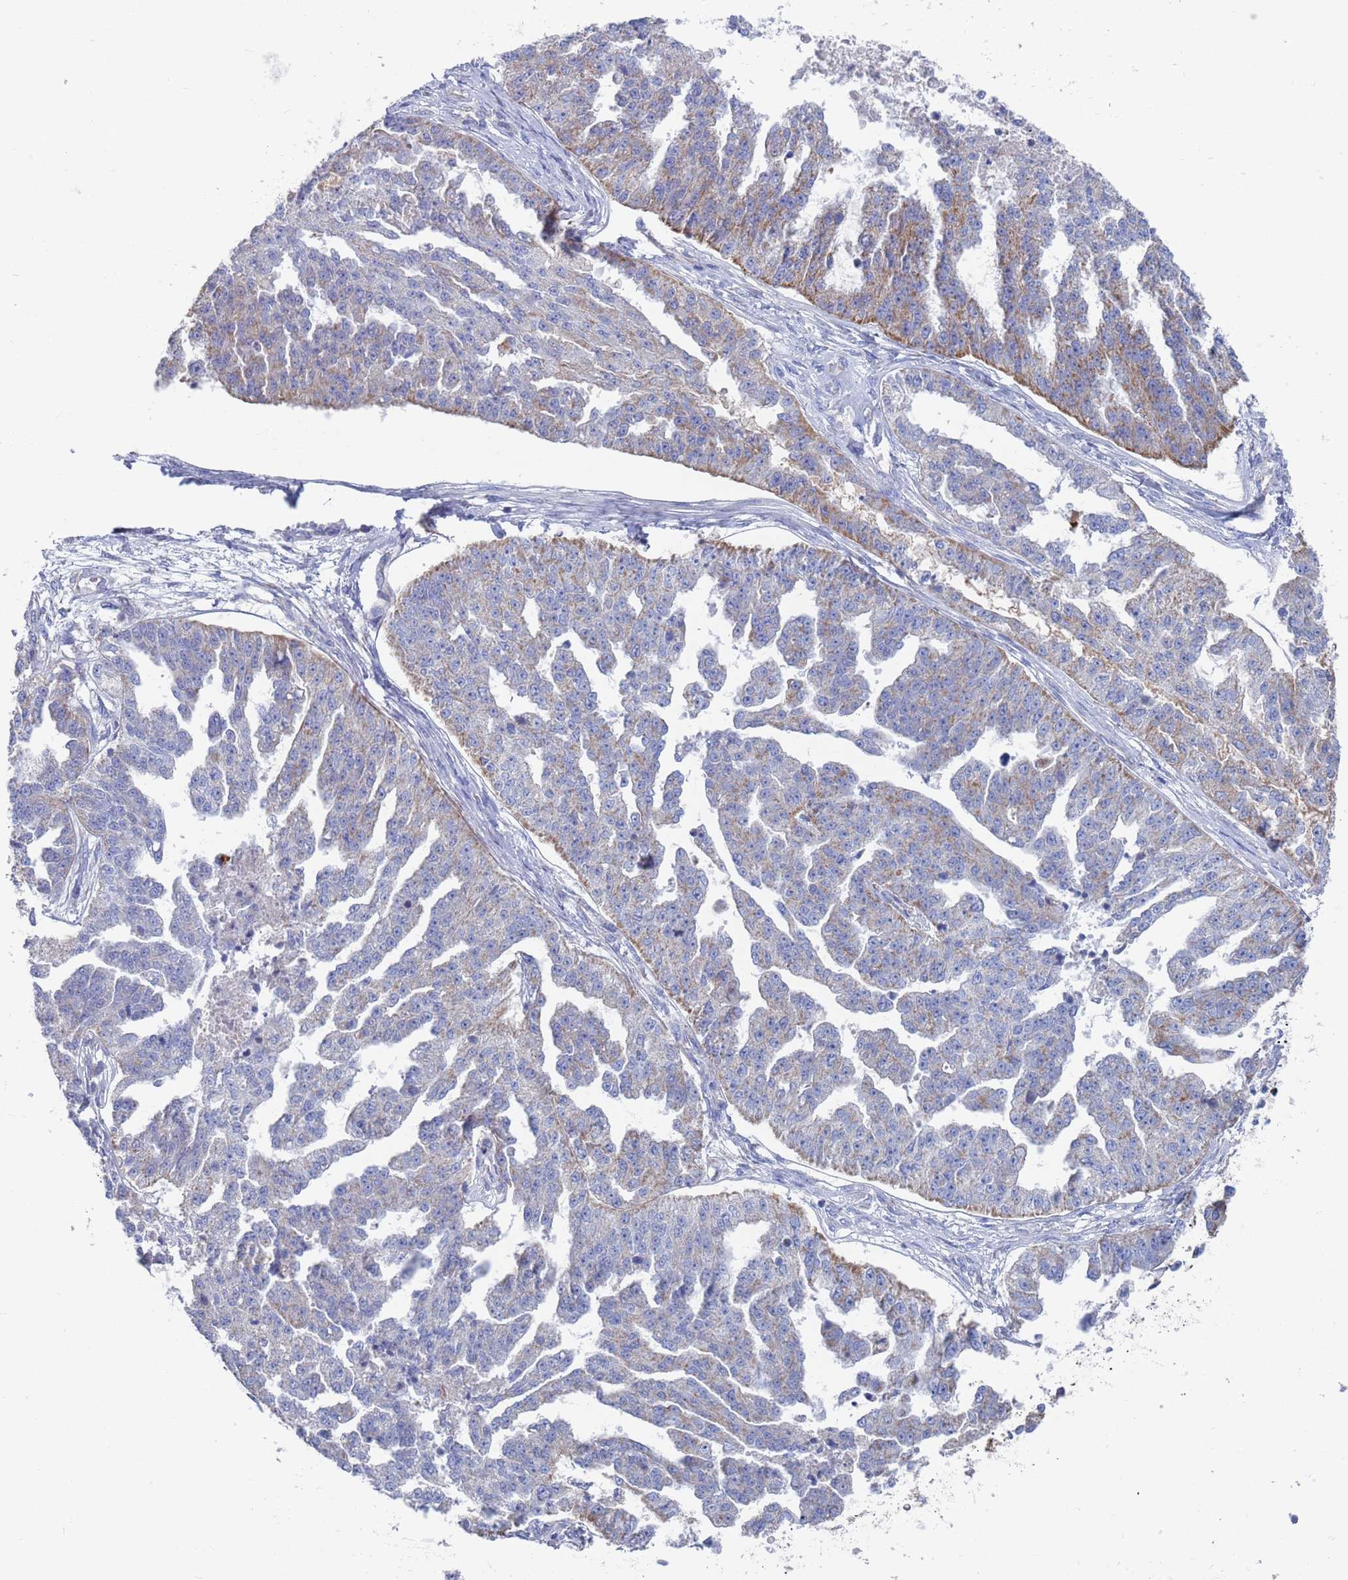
{"staining": {"intensity": "moderate", "quantity": "<25%", "location": "cytoplasmic/membranous"}, "tissue": "ovarian cancer", "cell_type": "Tumor cells", "image_type": "cancer", "snomed": [{"axis": "morphology", "description": "Cystadenocarcinoma, serous, NOS"}, {"axis": "topography", "description": "Ovary"}], "caption": "A high-resolution image shows immunohistochemistry (IHC) staining of ovarian cancer (serous cystadenocarcinoma), which reveals moderate cytoplasmic/membranous positivity in approximately <25% of tumor cells.", "gene": "MRPL22", "patient": {"sex": "female", "age": 58}}